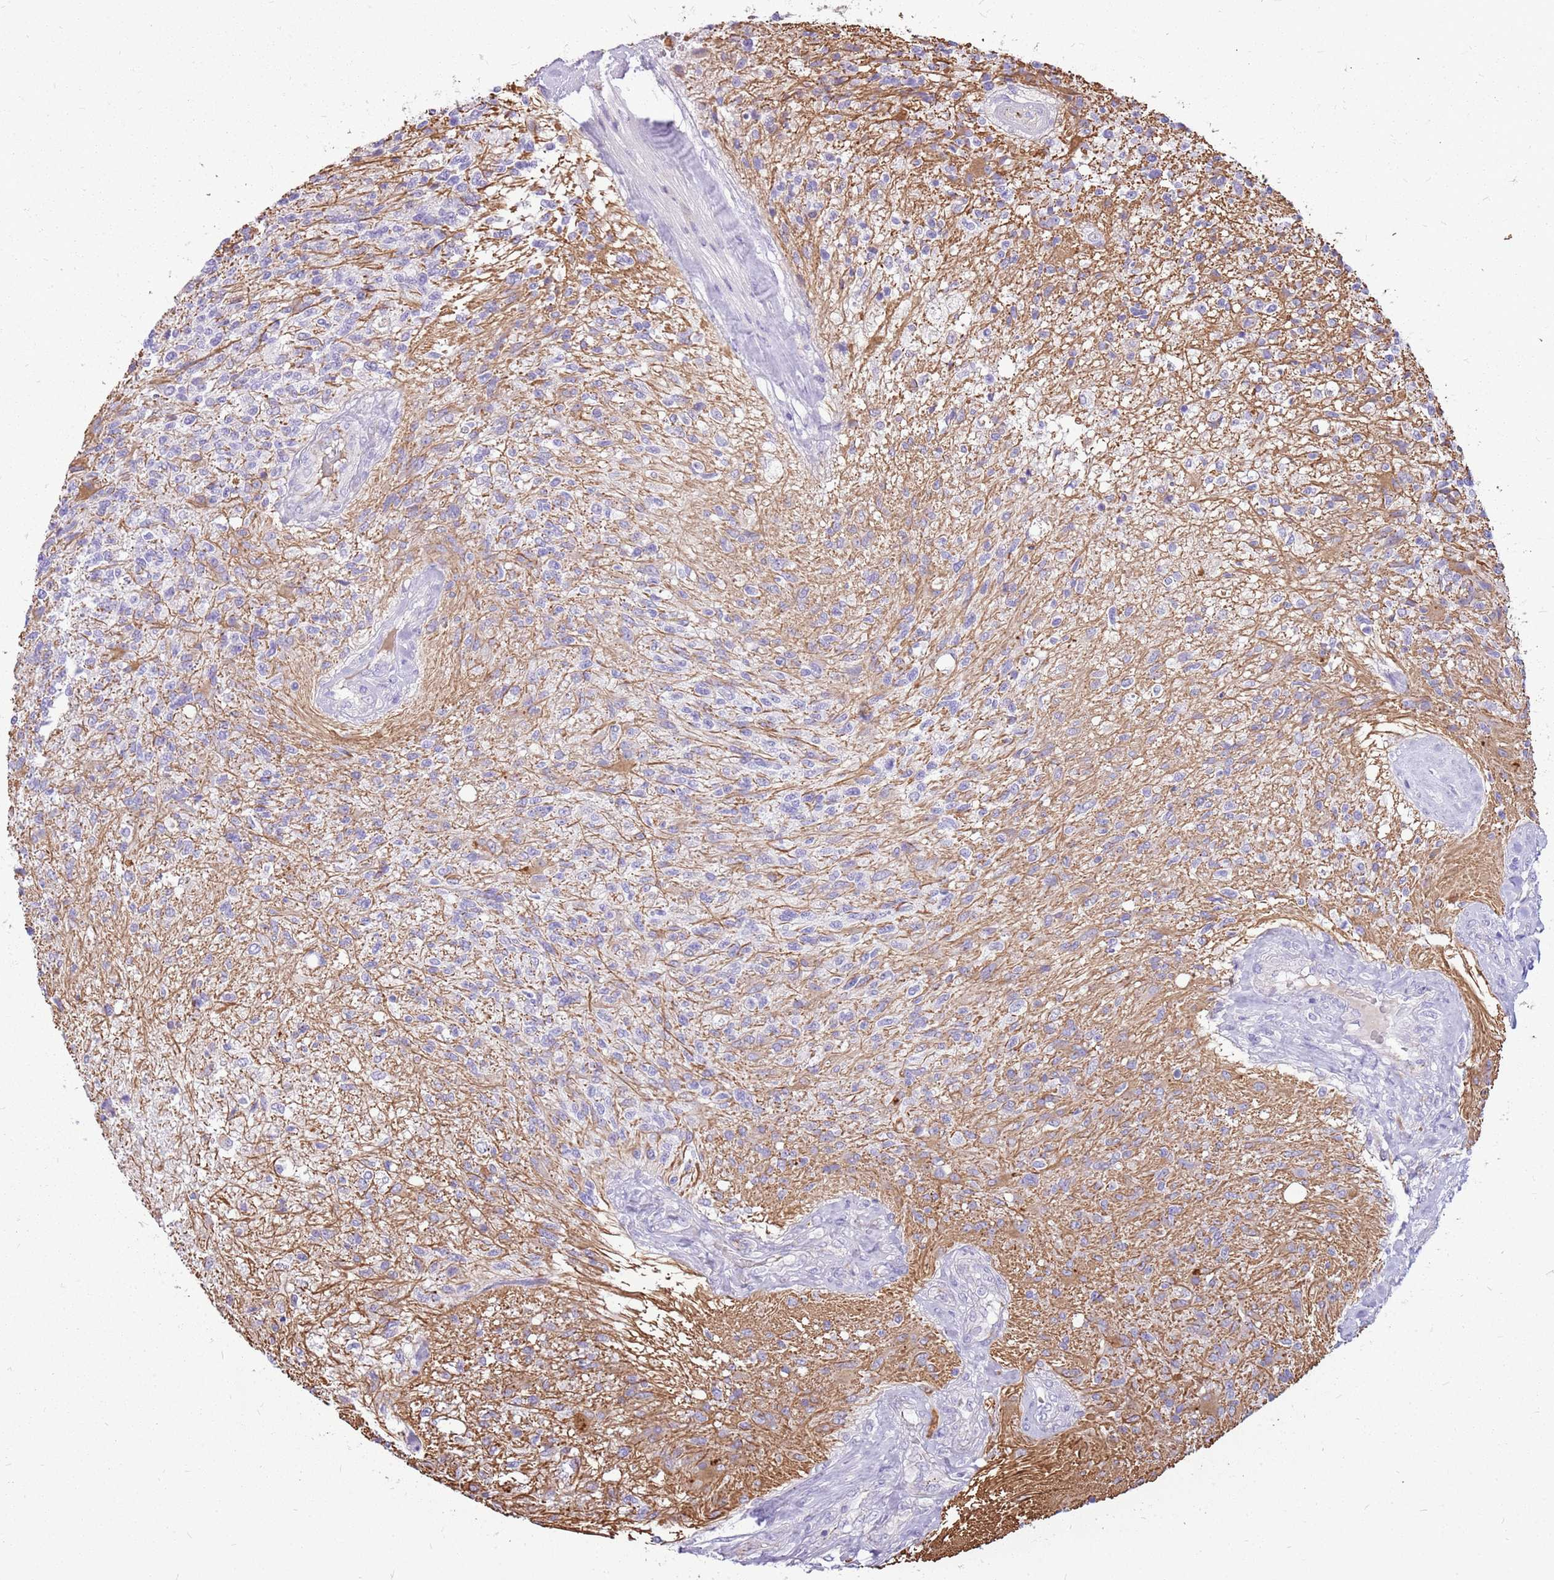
{"staining": {"intensity": "negative", "quantity": "none", "location": "none"}, "tissue": "glioma", "cell_type": "Tumor cells", "image_type": "cancer", "snomed": [{"axis": "morphology", "description": "Glioma, malignant, High grade"}, {"axis": "topography", "description": "Brain"}], "caption": "Glioma was stained to show a protein in brown. There is no significant expression in tumor cells.", "gene": "PCNX1", "patient": {"sex": "male", "age": 56}}